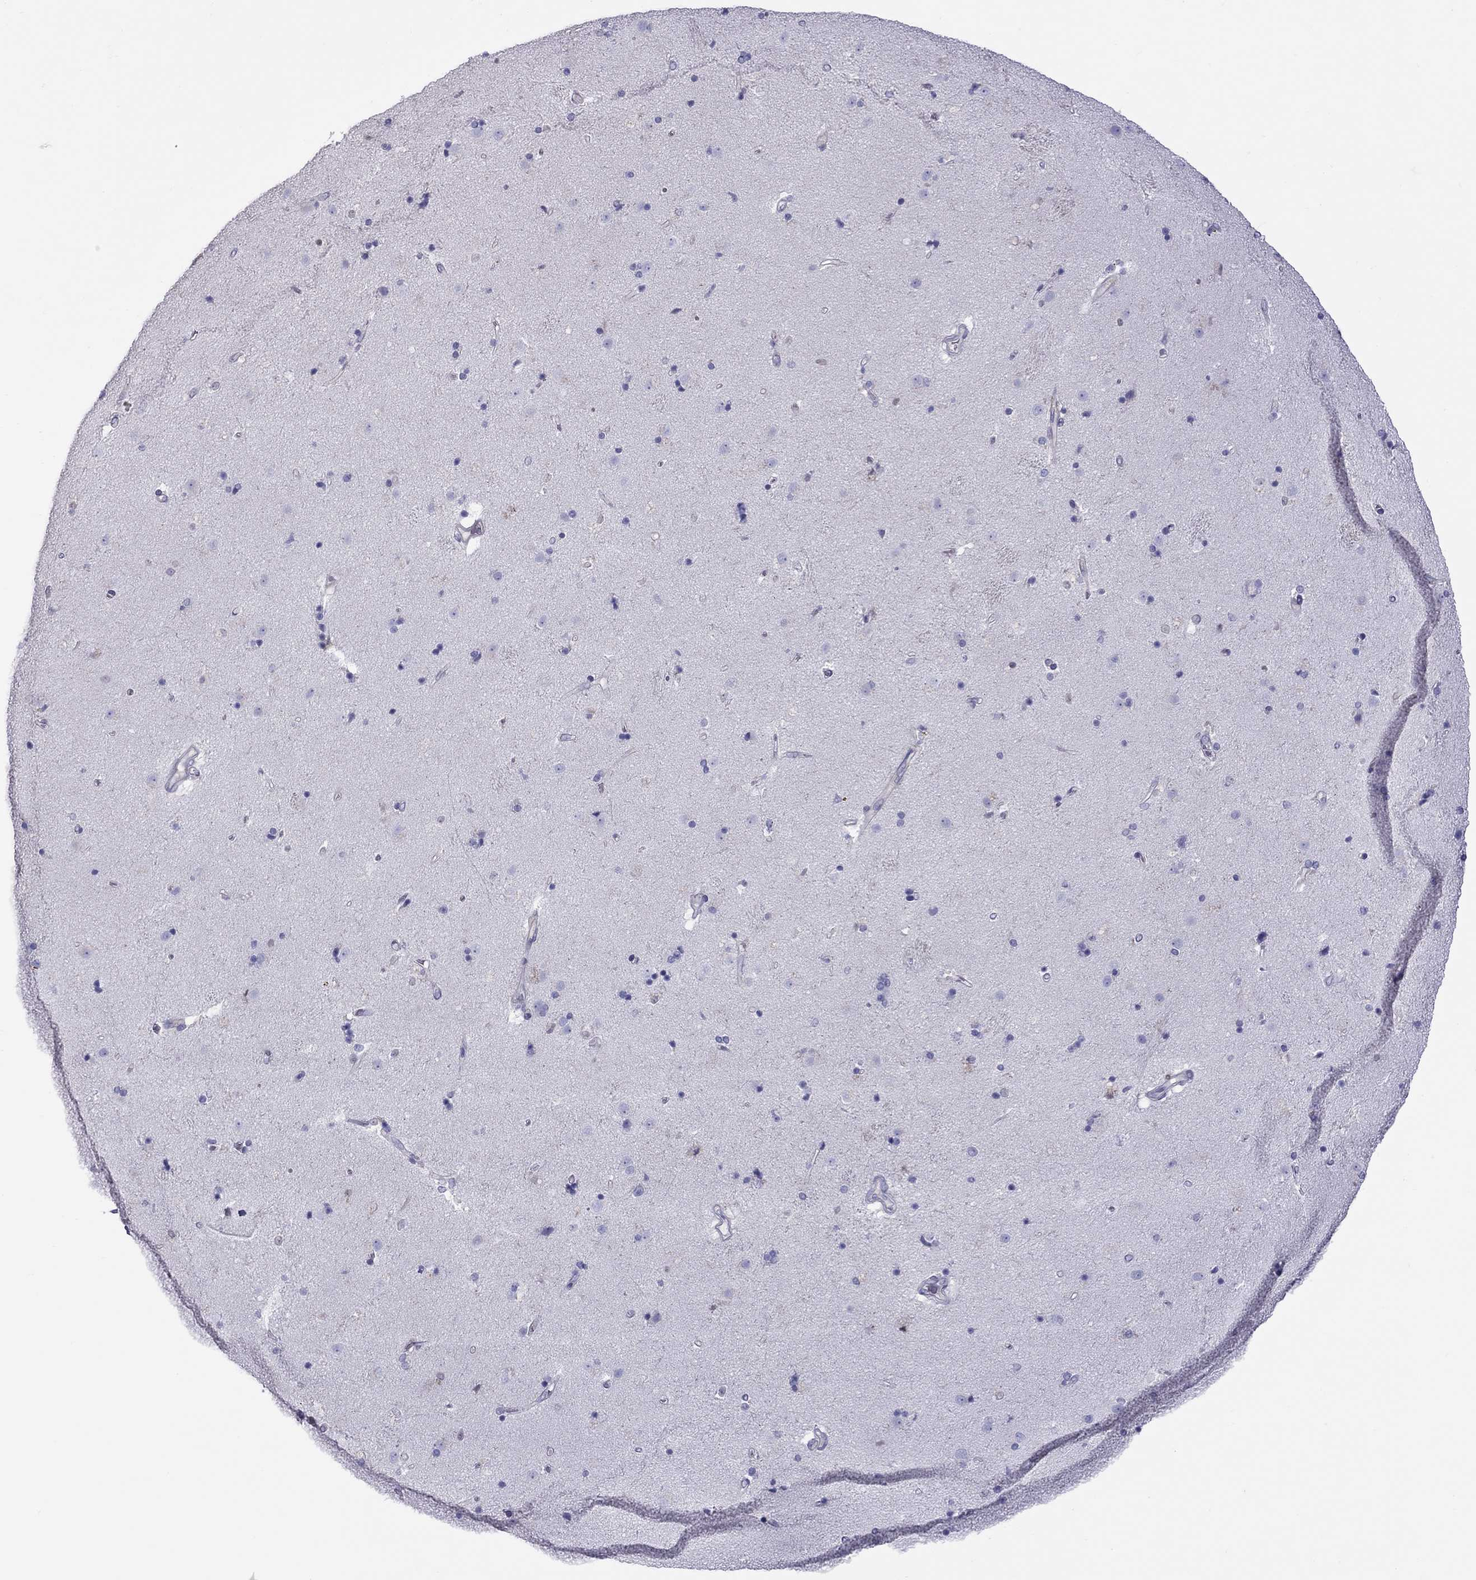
{"staining": {"intensity": "negative", "quantity": "none", "location": "none"}, "tissue": "caudate", "cell_type": "Glial cells", "image_type": "normal", "snomed": [{"axis": "morphology", "description": "Normal tissue, NOS"}, {"axis": "topography", "description": "Lateral ventricle wall"}], "caption": "This is a micrograph of IHC staining of unremarkable caudate, which shows no expression in glial cells.", "gene": "ALOX15B", "patient": {"sex": "male", "age": 54}}